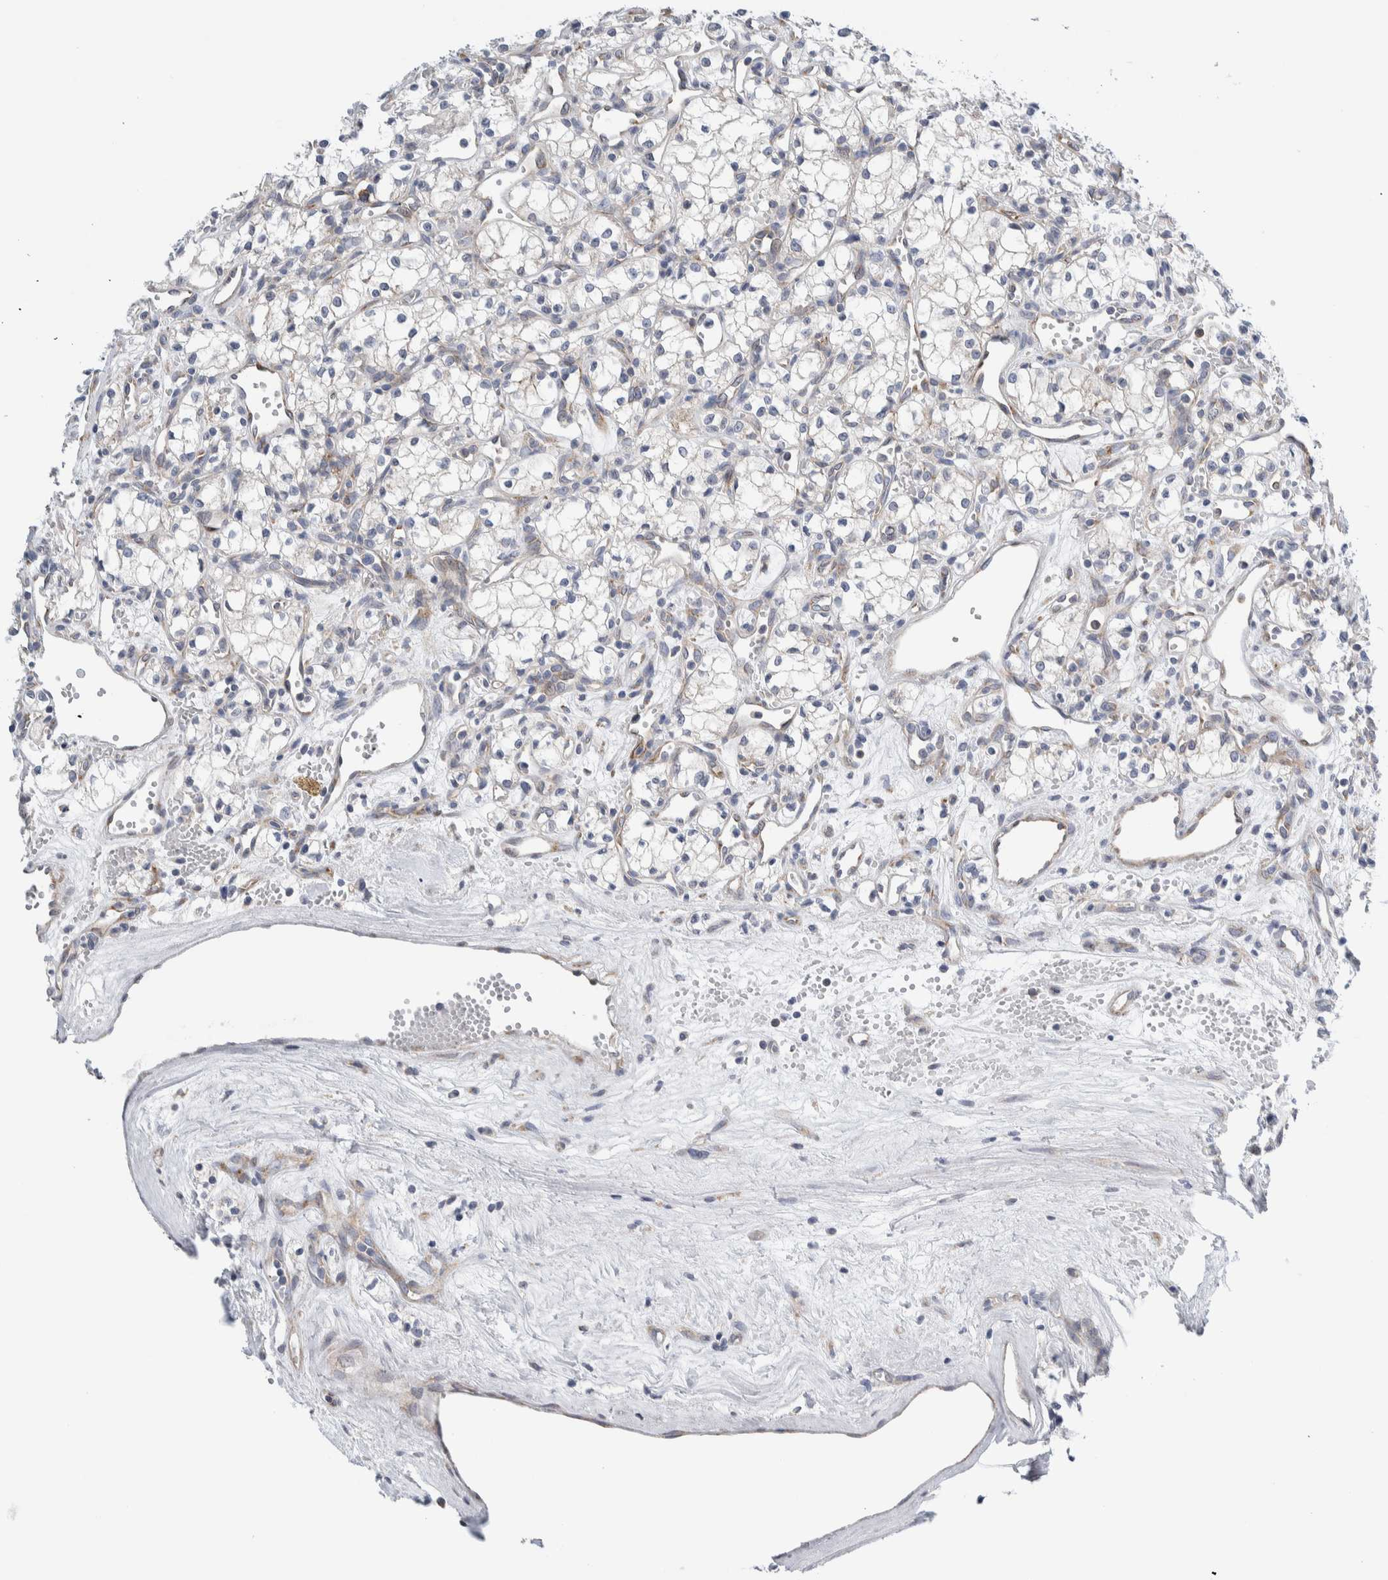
{"staining": {"intensity": "negative", "quantity": "none", "location": "none"}, "tissue": "renal cancer", "cell_type": "Tumor cells", "image_type": "cancer", "snomed": [{"axis": "morphology", "description": "Adenocarcinoma, NOS"}, {"axis": "topography", "description": "Kidney"}], "caption": "Renal cancer was stained to show a protein in brown. There is no significant positivity in tumor cells.", "gene": "RACK1", "patient": {"sex": "male", "age": 59}}